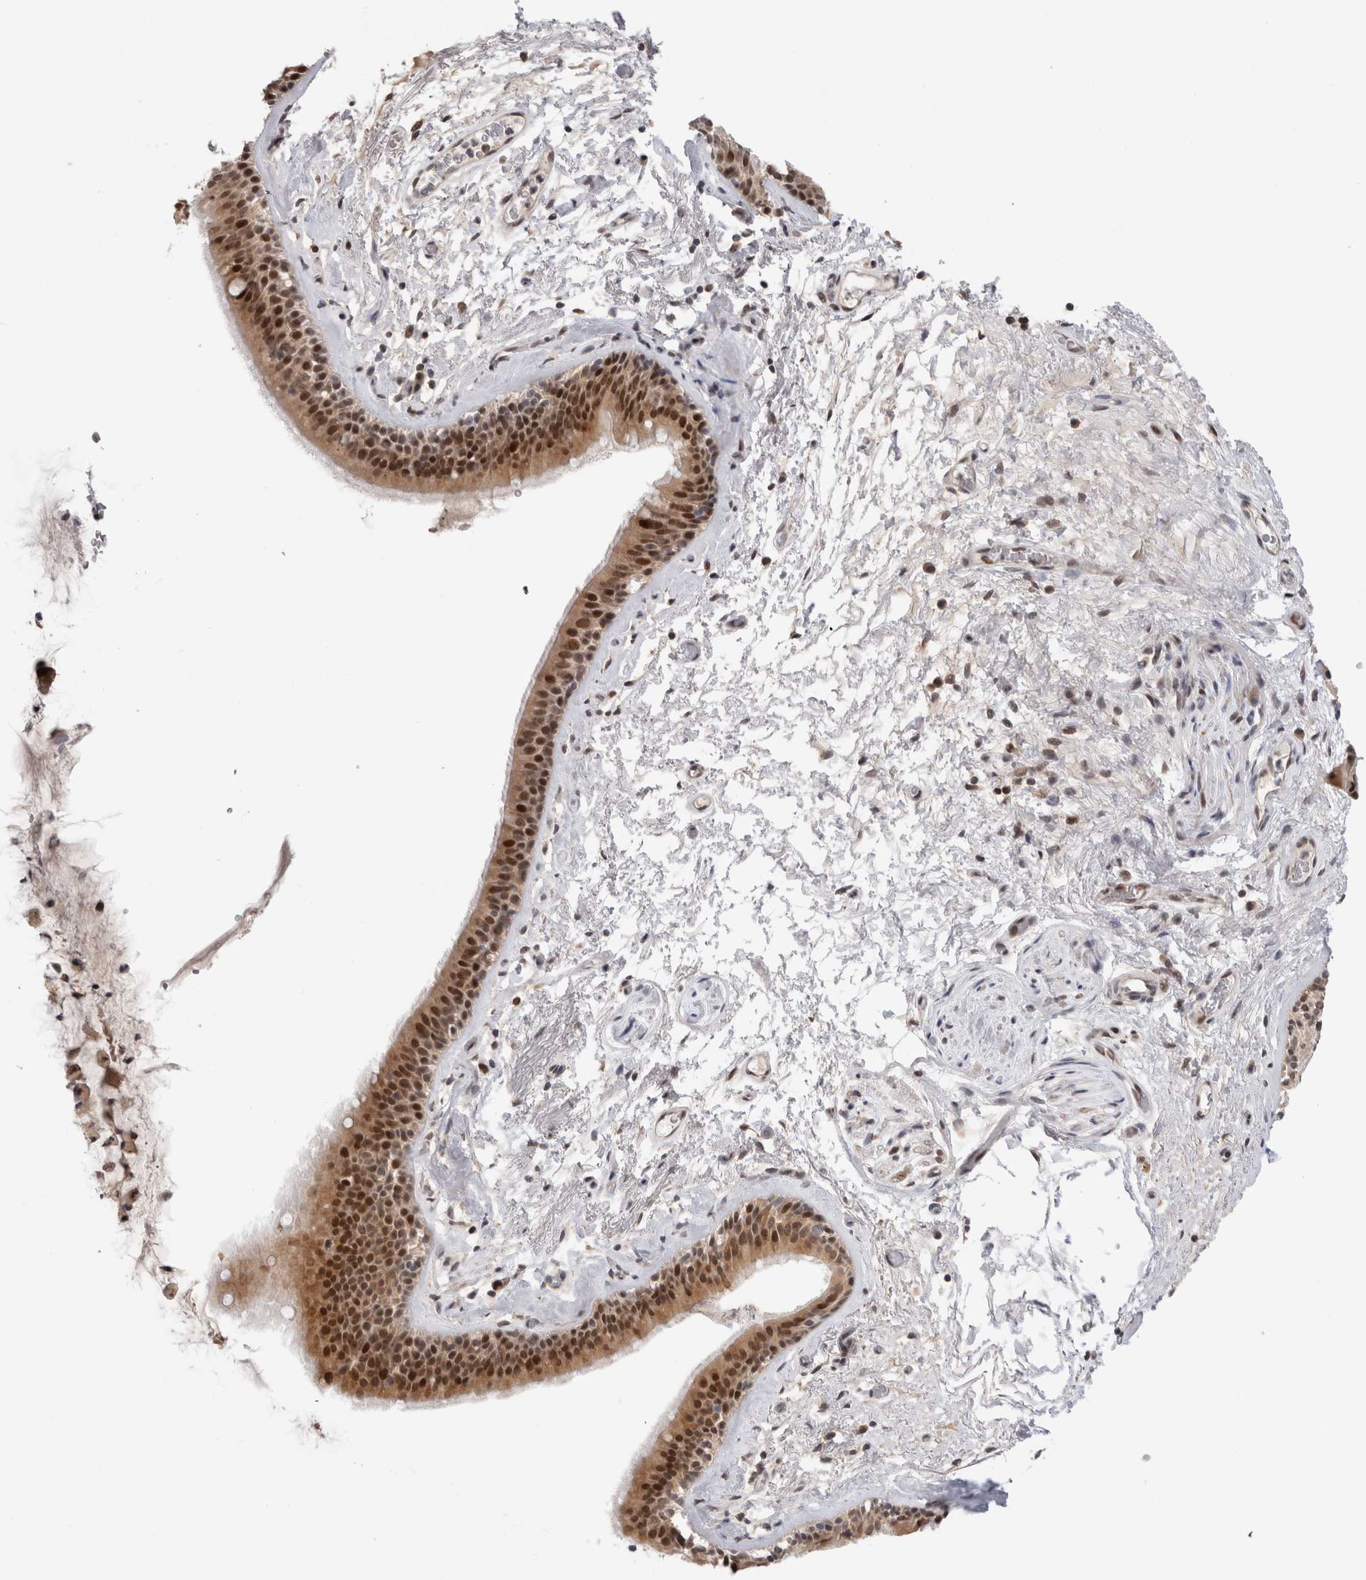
{"staining": {"intensity": "strong", "quantity": ">75%", "location": "cytoplasmic/membranous,nuclear"}, "tissue": "bronchus", "cell_type": "Respiratory epithelial cells", "image_type": "normal", "snomed": [{"axis": "morphology", "description": "Normal tissue, NOS"}, {"axis": "topography", "description": "Cartilage tissue"}], "caption": "Immunohistochemistry (IHC) micrograph of normal human bronchus stained for a protein (brown), which demonstrates high levels of strong cytoplasmic/membranous,nuclear staining in approximately >75% of respiratory epithelial cells.", "gene": "ZNF521", "patient": {"sex": "female", "age": 63}}